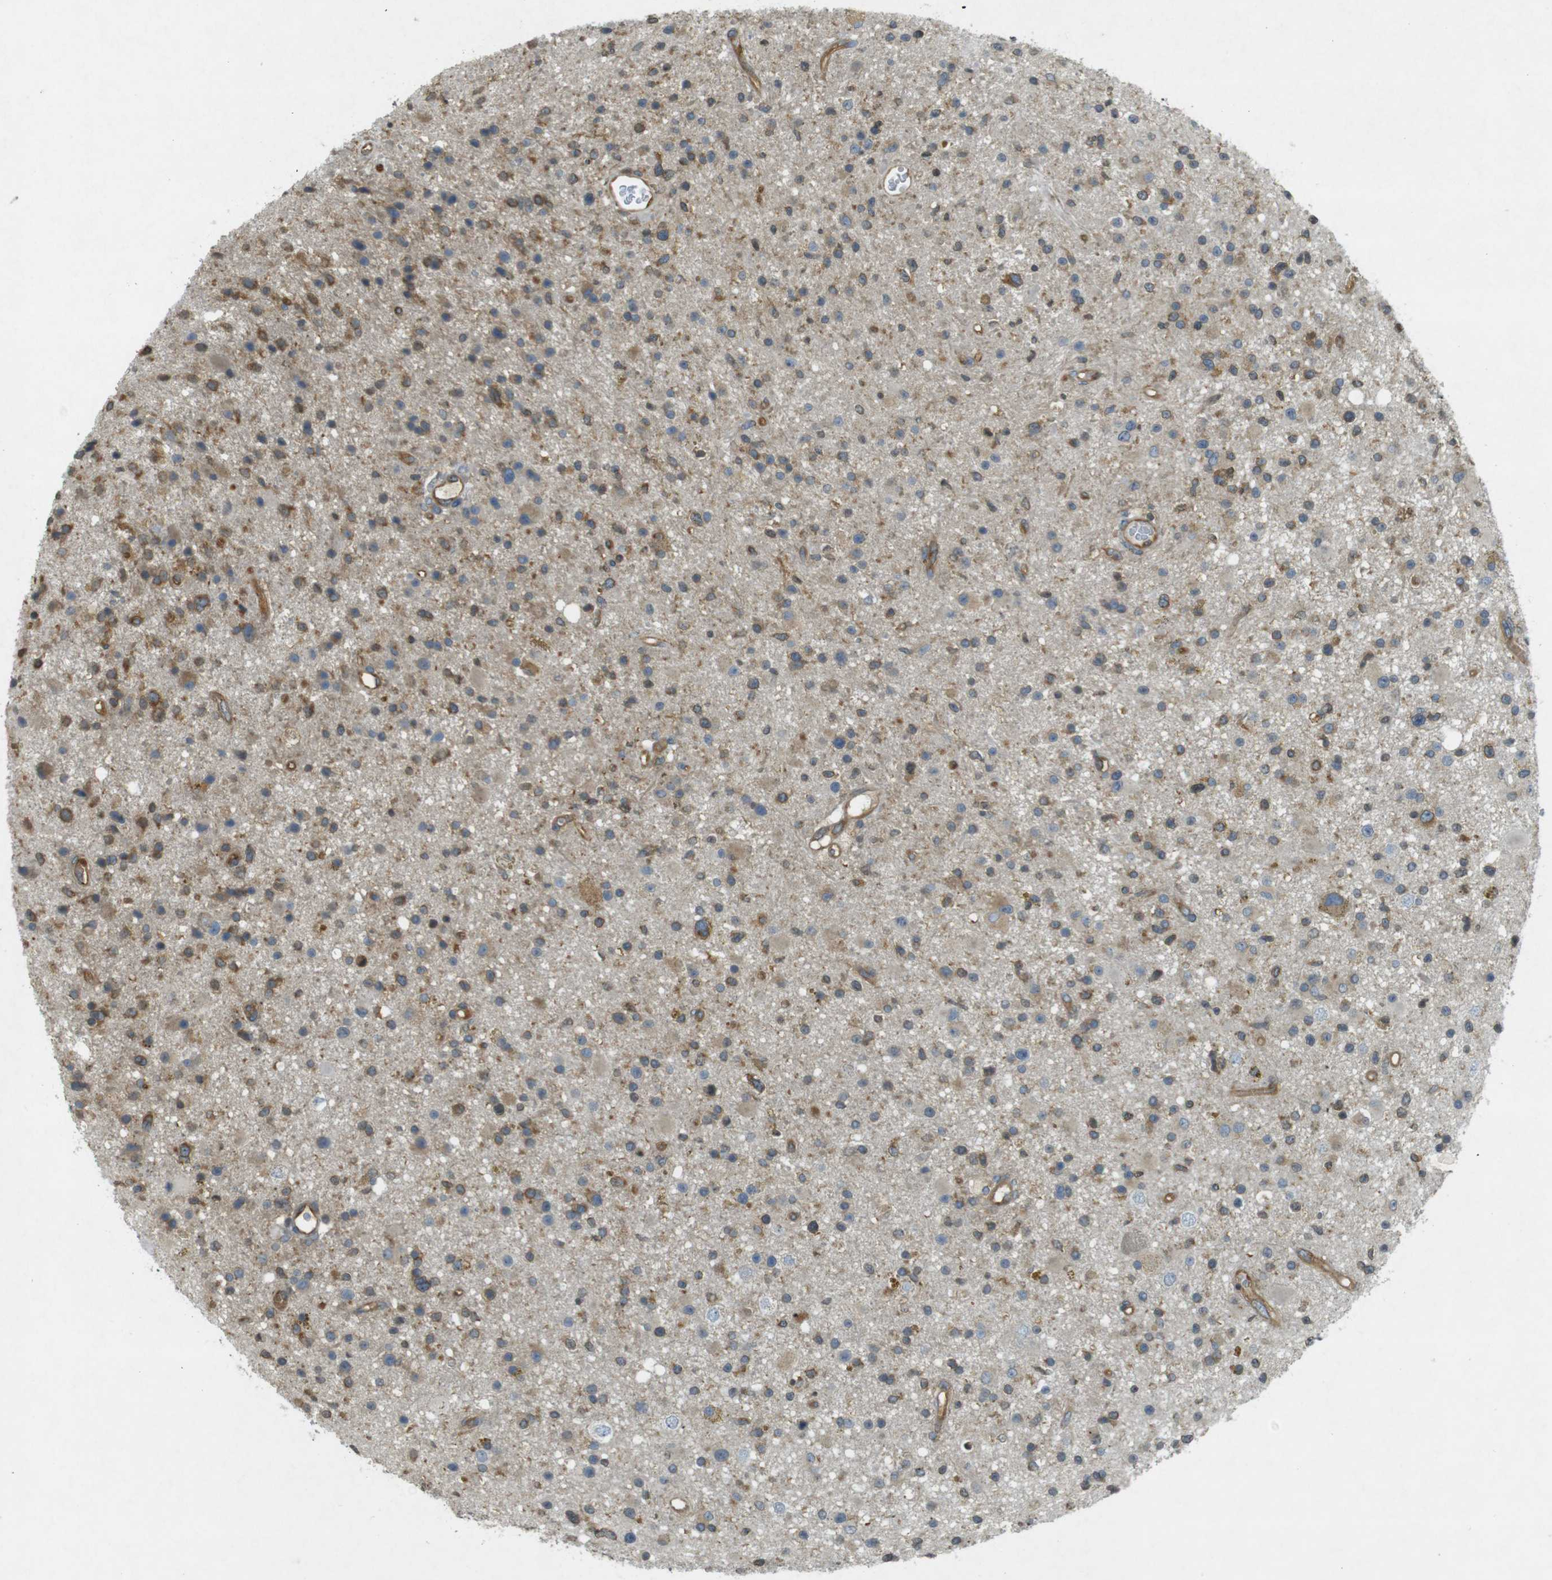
{"staining": {"intensity": "moderate", "quantity": ">75%", "location": "cytoplasmic/membranous"}, "tissue": "glioma", "cell_type": "Tumor cells", "image_type": "cancer", "snomed": [{"axis": "morphology", "description": "Glioma, malignant, High grade"}, {"axis": "topography", "description": "Brain"}], "caption": "Malignant glioma (high-grade) stained for a protein (brown) exhibits moderate cytoplasmic/membranous positive positivity in about >75% of tumor cells.", "gene": "KIF5B", "patient": {"sex": "male", "age": 33}}